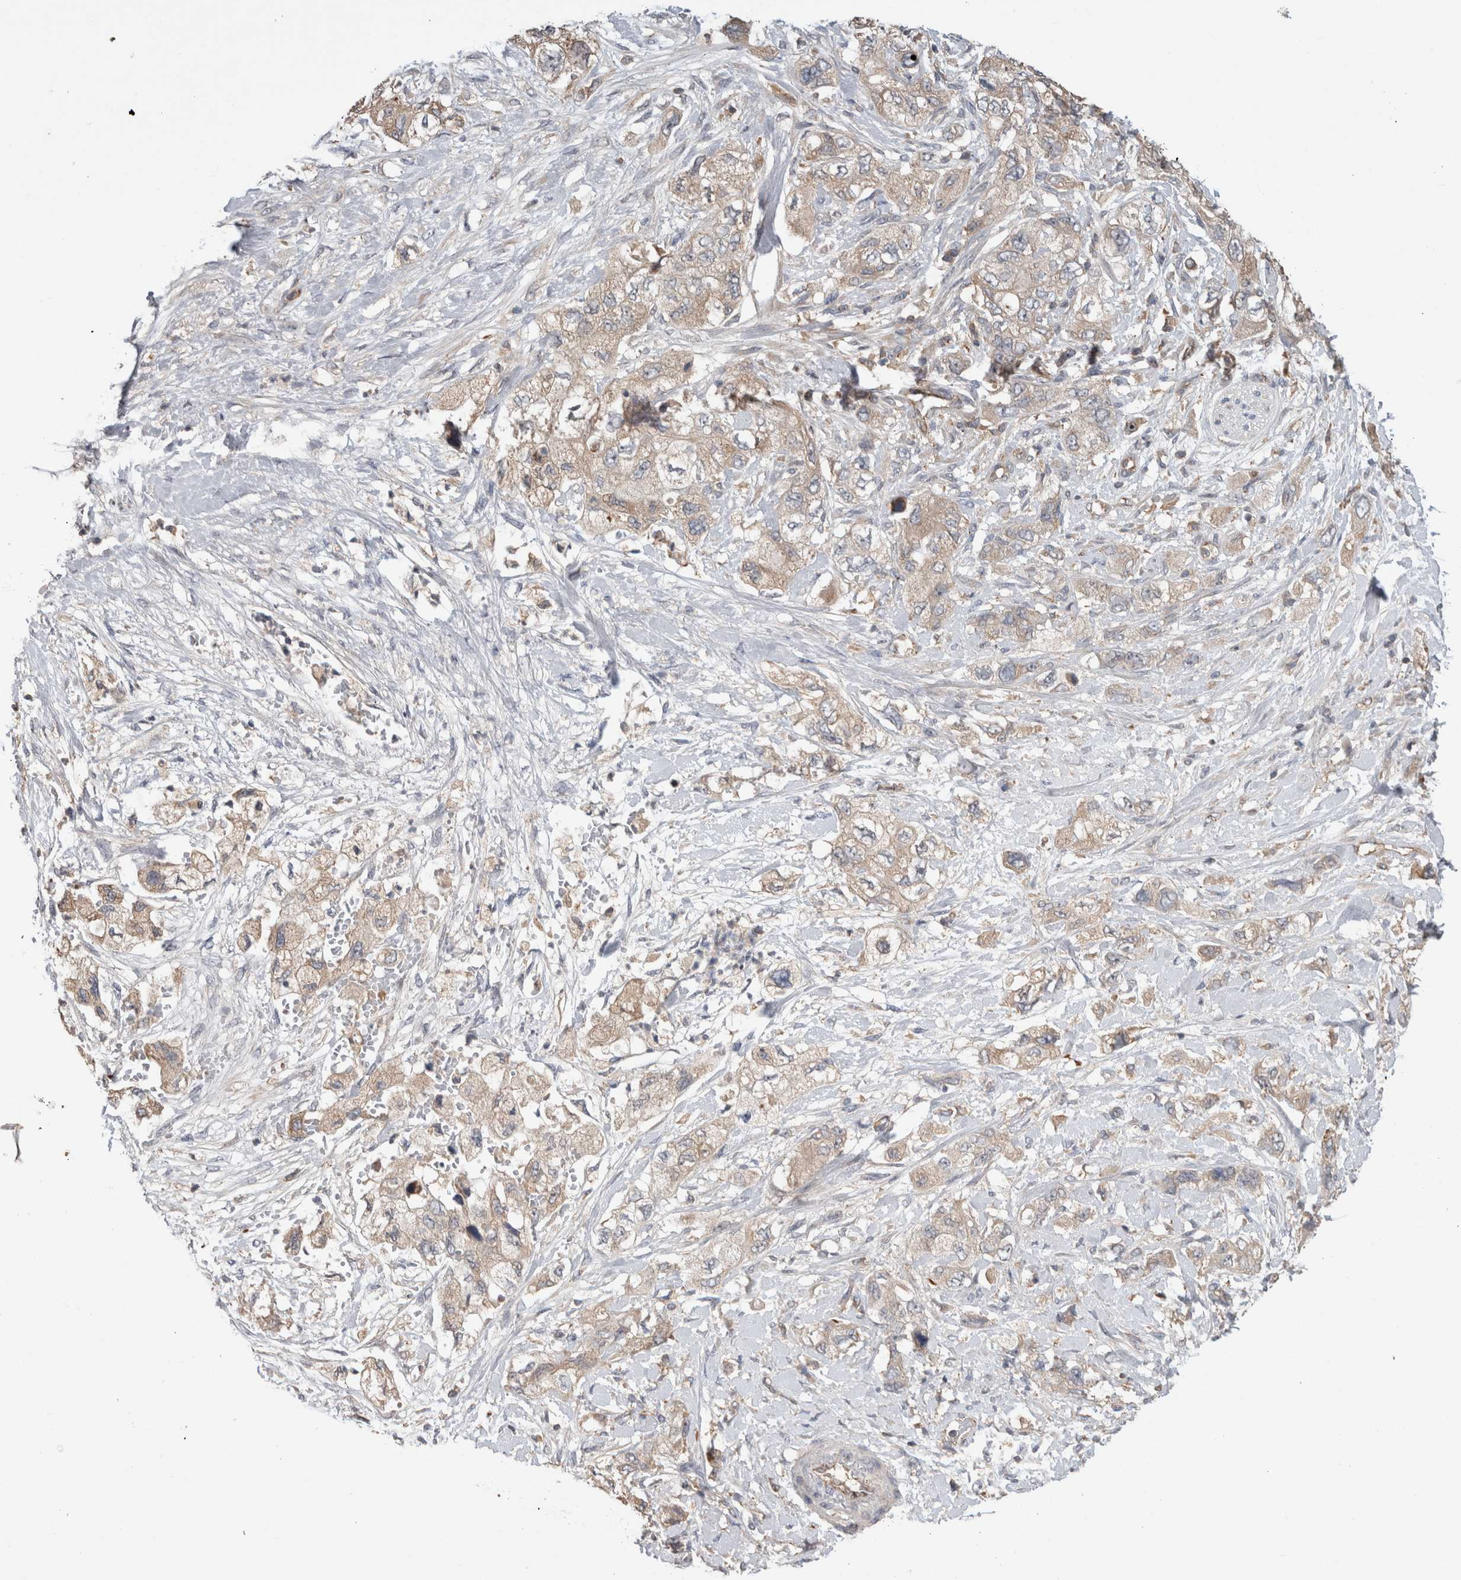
{"staining": {"intensity": "weak", "quantity": ">75%", "location": "cytoplasmic/membranous"}, "tissue": "pancreatic cancer", "cell_type": "Tumor cells", "image_type": "cancer", "snomed": [{"axis": "morphology", "description": "Adenocarcinoma, NOS"}, {"axis": "topography", "description": "Pancreas"}], "caption": "Adenocarcinoma (pancreatic) stained with IHC reveals weak cytoplasmic/membranous expression in approximately >75% of tumor cells.", "gene": "TARBP1", "patient": {"sex": "female", "age": 73}}